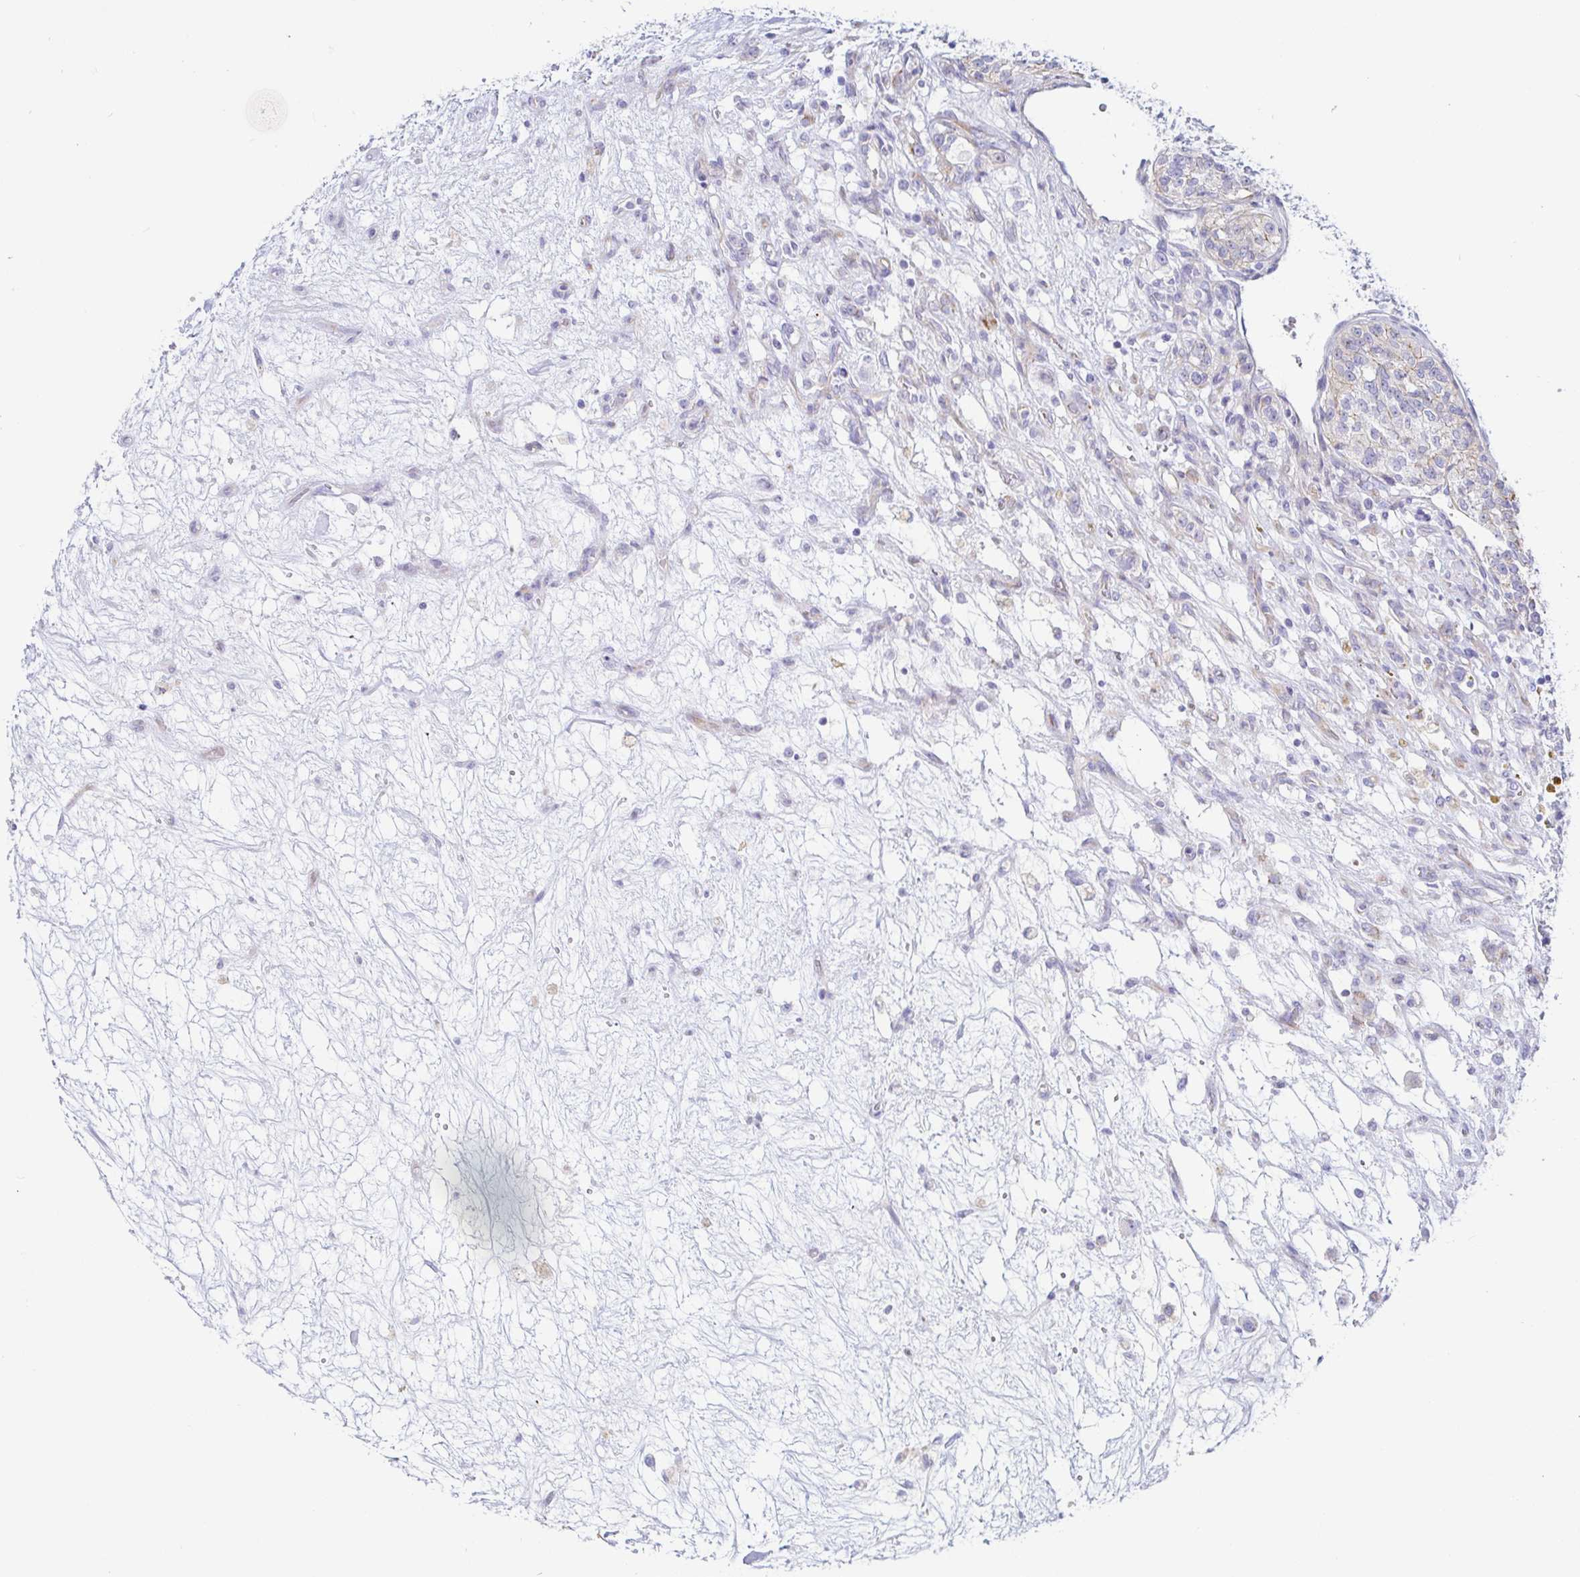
{"staining": {"intensity": "negative", "quantity": "none", "location": "none"}, "tissue": "renal cancer", "cell_type": "Tumor cells", "image_type": "cancer", "snomed": [{"axis": "morphology", "description": "Adenocarcinoma, NOS"}, {"axis": "topography", "description": "Kidney"}], "caption": "Tumor cells are negative for protein expression in human renal adenocarcinoma.", "gene": "PINLYP", "patient": {"sex": "female", "age": 63}}